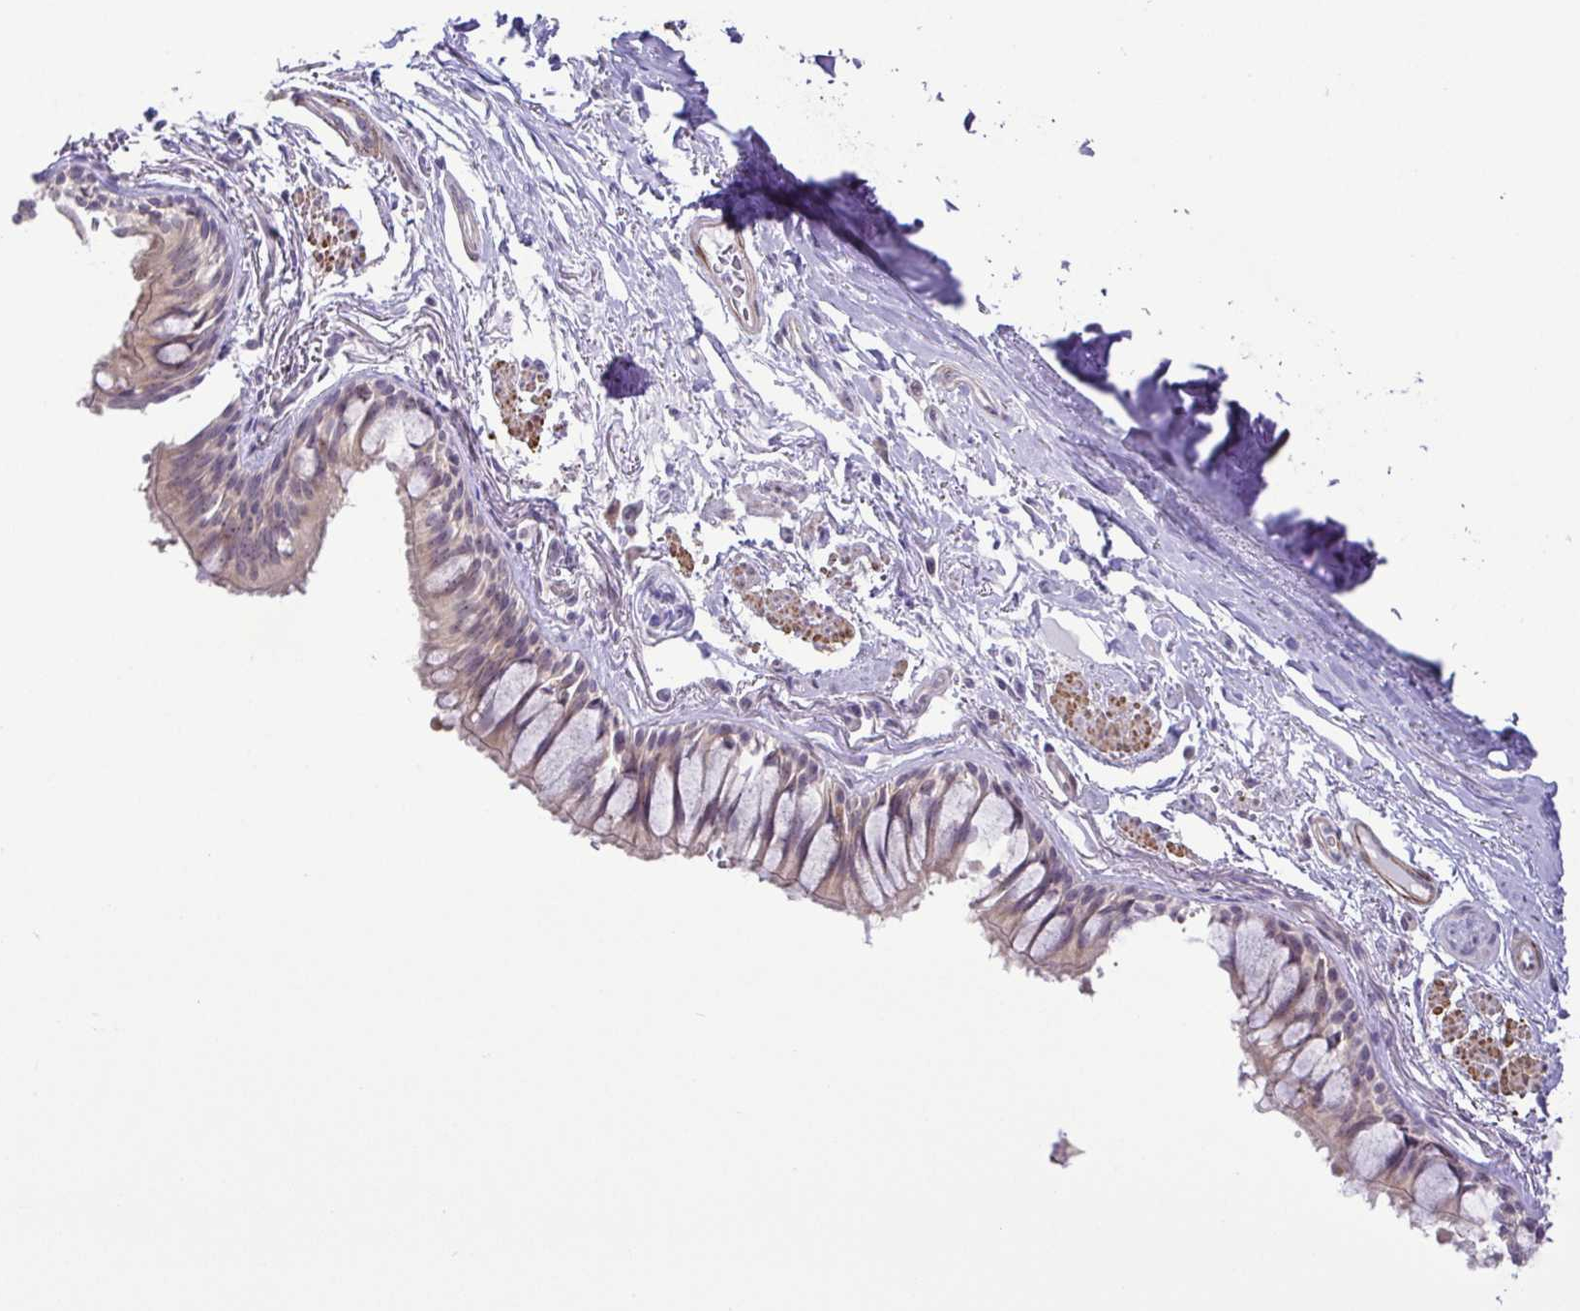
{"staining": {"intensity": "weak", "quantity": ">75%", "location": "cytoplasmic/membranous"}, "tissue": "bronchus", "cell_type": "Respiratory epithelial cells", "image_type": "normal", "snomed": [{"axis": "morphology", "description": "Normal tissue, NOS"}, {"axis": "topography", "description": "Bronchus"}], "caption": "Protein analysis of normal bronchus exhibits weak cytoplasmic/membranous expression in about >75% of respiratory epithelial cells.", "gene": "RSL24D1", "patient": {"sex": "male", "age": 70}}